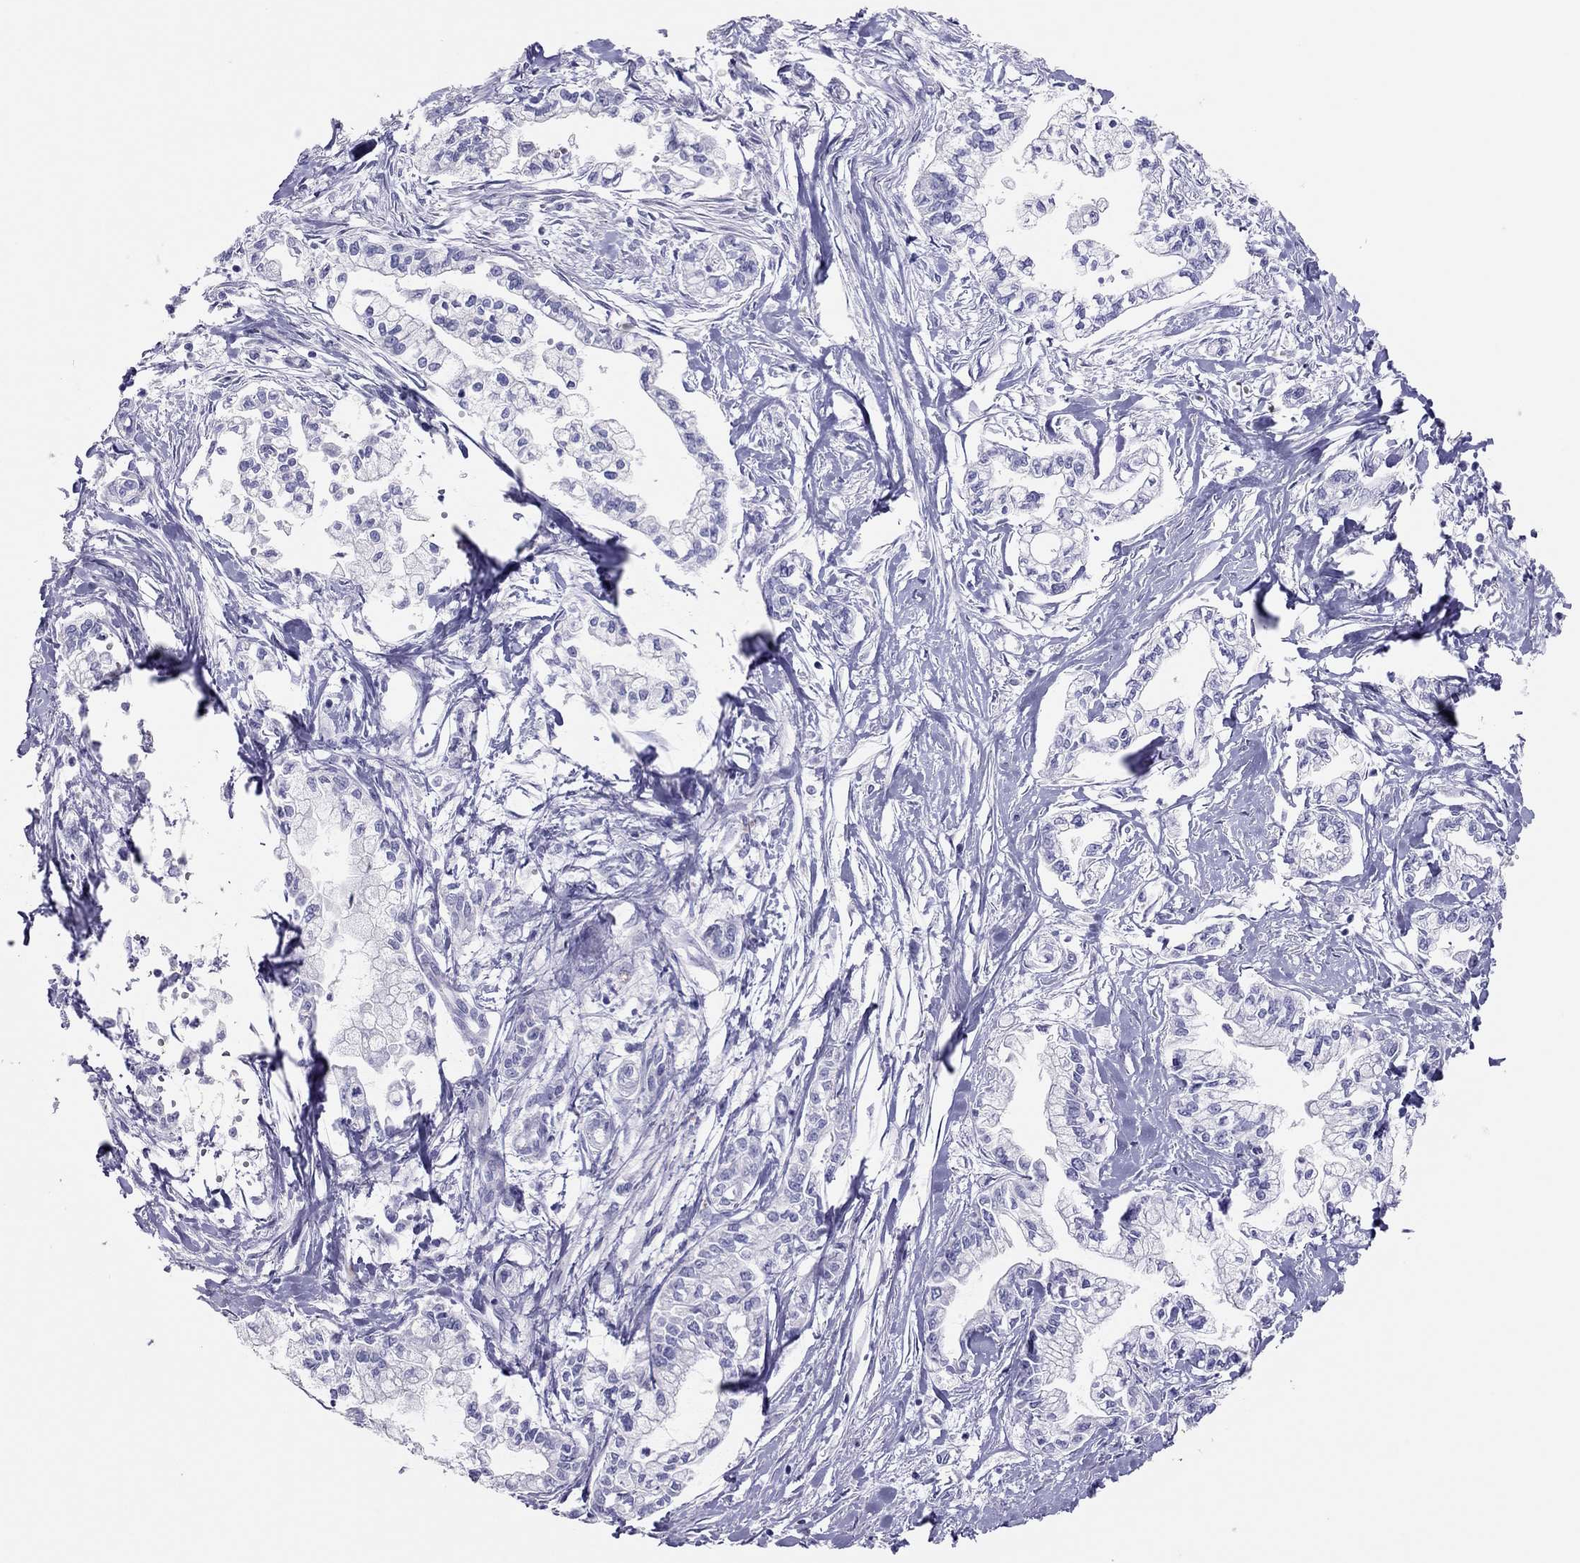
{"staining": {"intensity": "negative", "quantity": "none", "location": "none"}, "tissue": "pancreatic cancer", "cell_type": "Tumor cells", "image_type": "cancer", "snomed": [{"axis": "morphology", "description": "Adenocarcinoma, NOS"}, {"axis": "topography", "description": "Pancreas"}], "caption": "Tumor cells are negative for protein expression in human pancreatic adenocarcinoma.", "gene": "TSHB", "patient": {"sex": "male", "age": 54}}